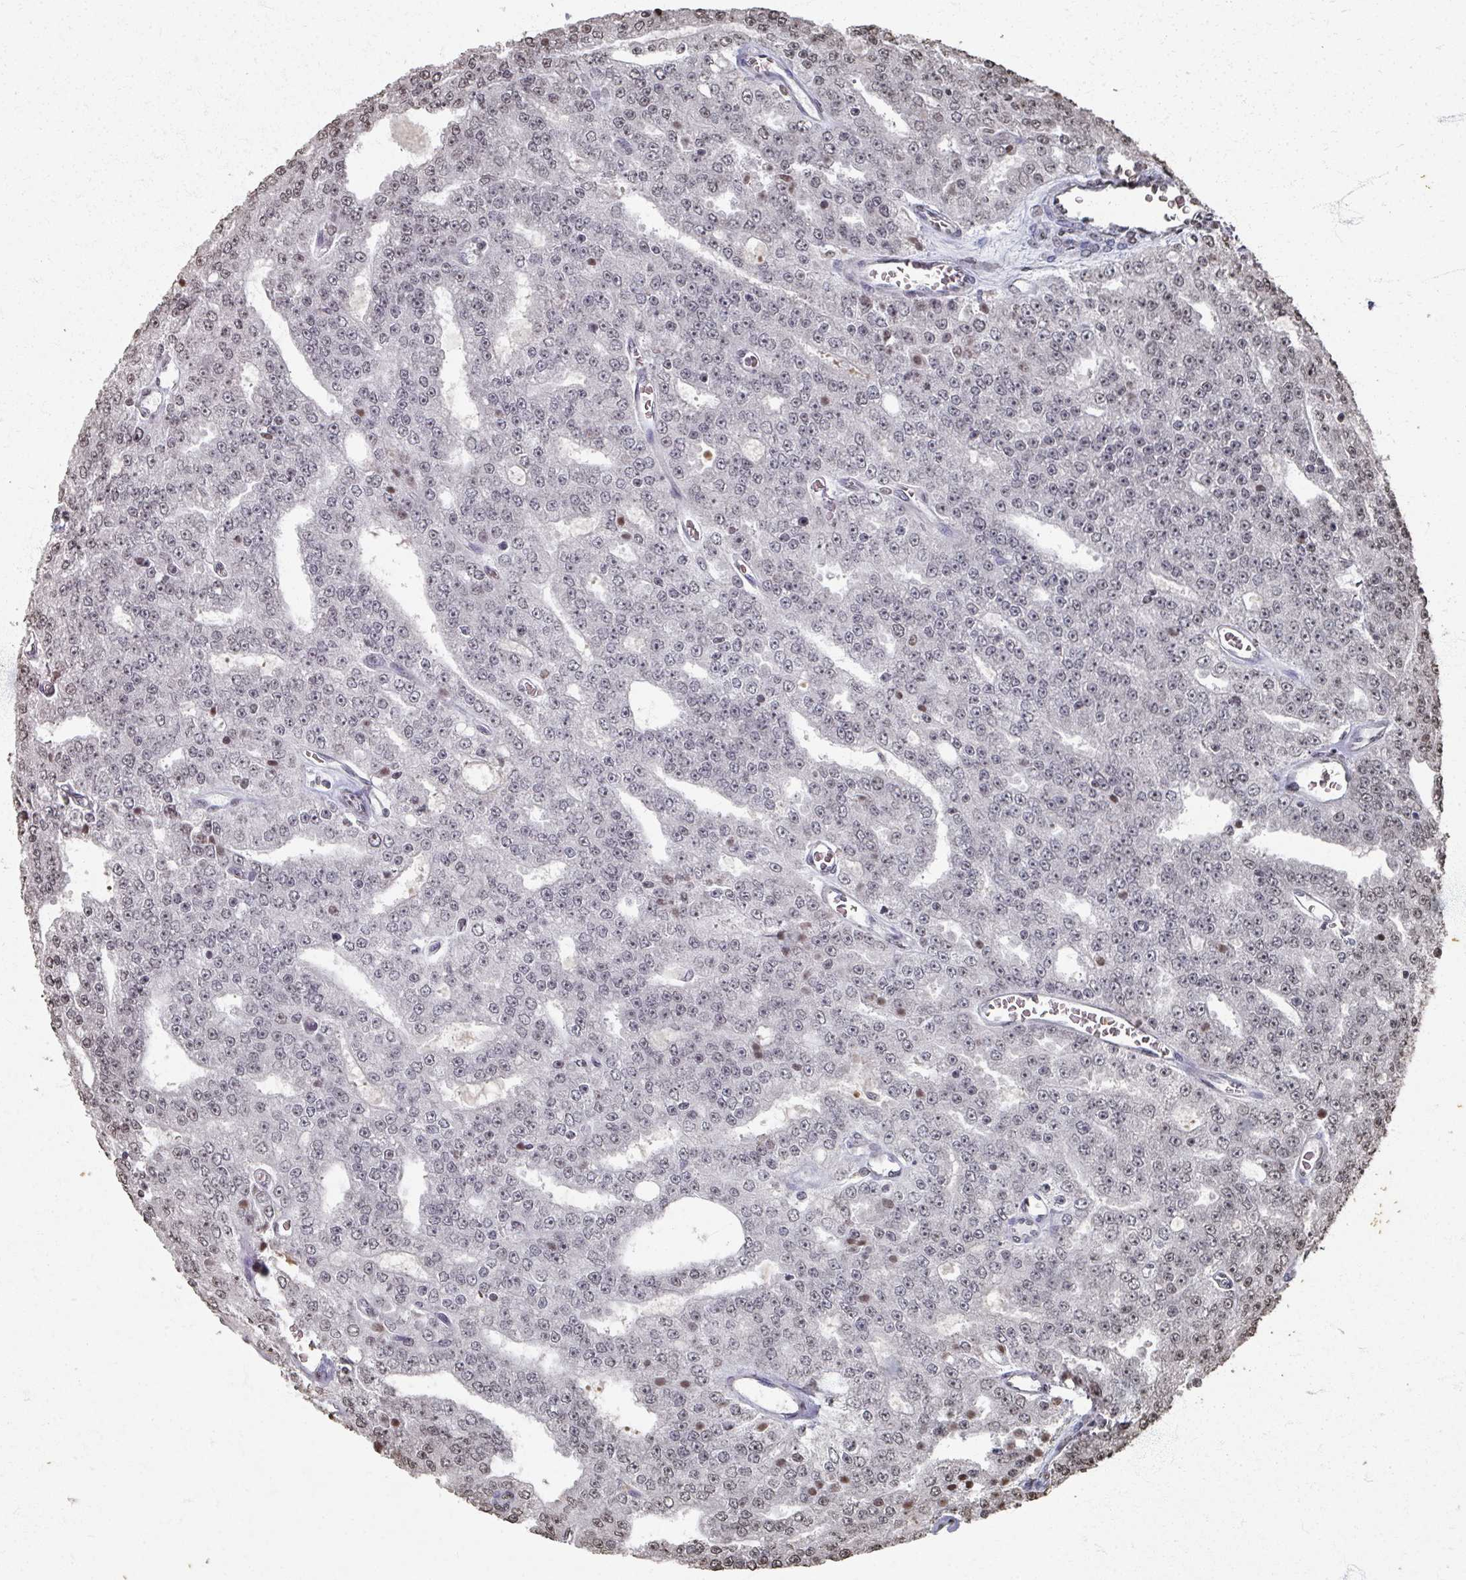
{"staining": {"intensity": "moderate", "quantity": "25%-75%", "location": "nuclear"}, "tissue": "prostate cancer", "cell_type": "Tumor cells", "image_type": "cancer", "snomed": [{"axis": "morphology", "description": "Adenocarcinoma, High grade"}, {"axis": "topography", "description": "Prostate"}], "caption": "Tumor cells demonstrate medium levels of moderate nuclear positivity in approximately 25%-75% of cells in prostate adenocarcinoma (high-grade).", "gene": "DCUN1D5", "patient": {"sex": "male", "age": 63}}